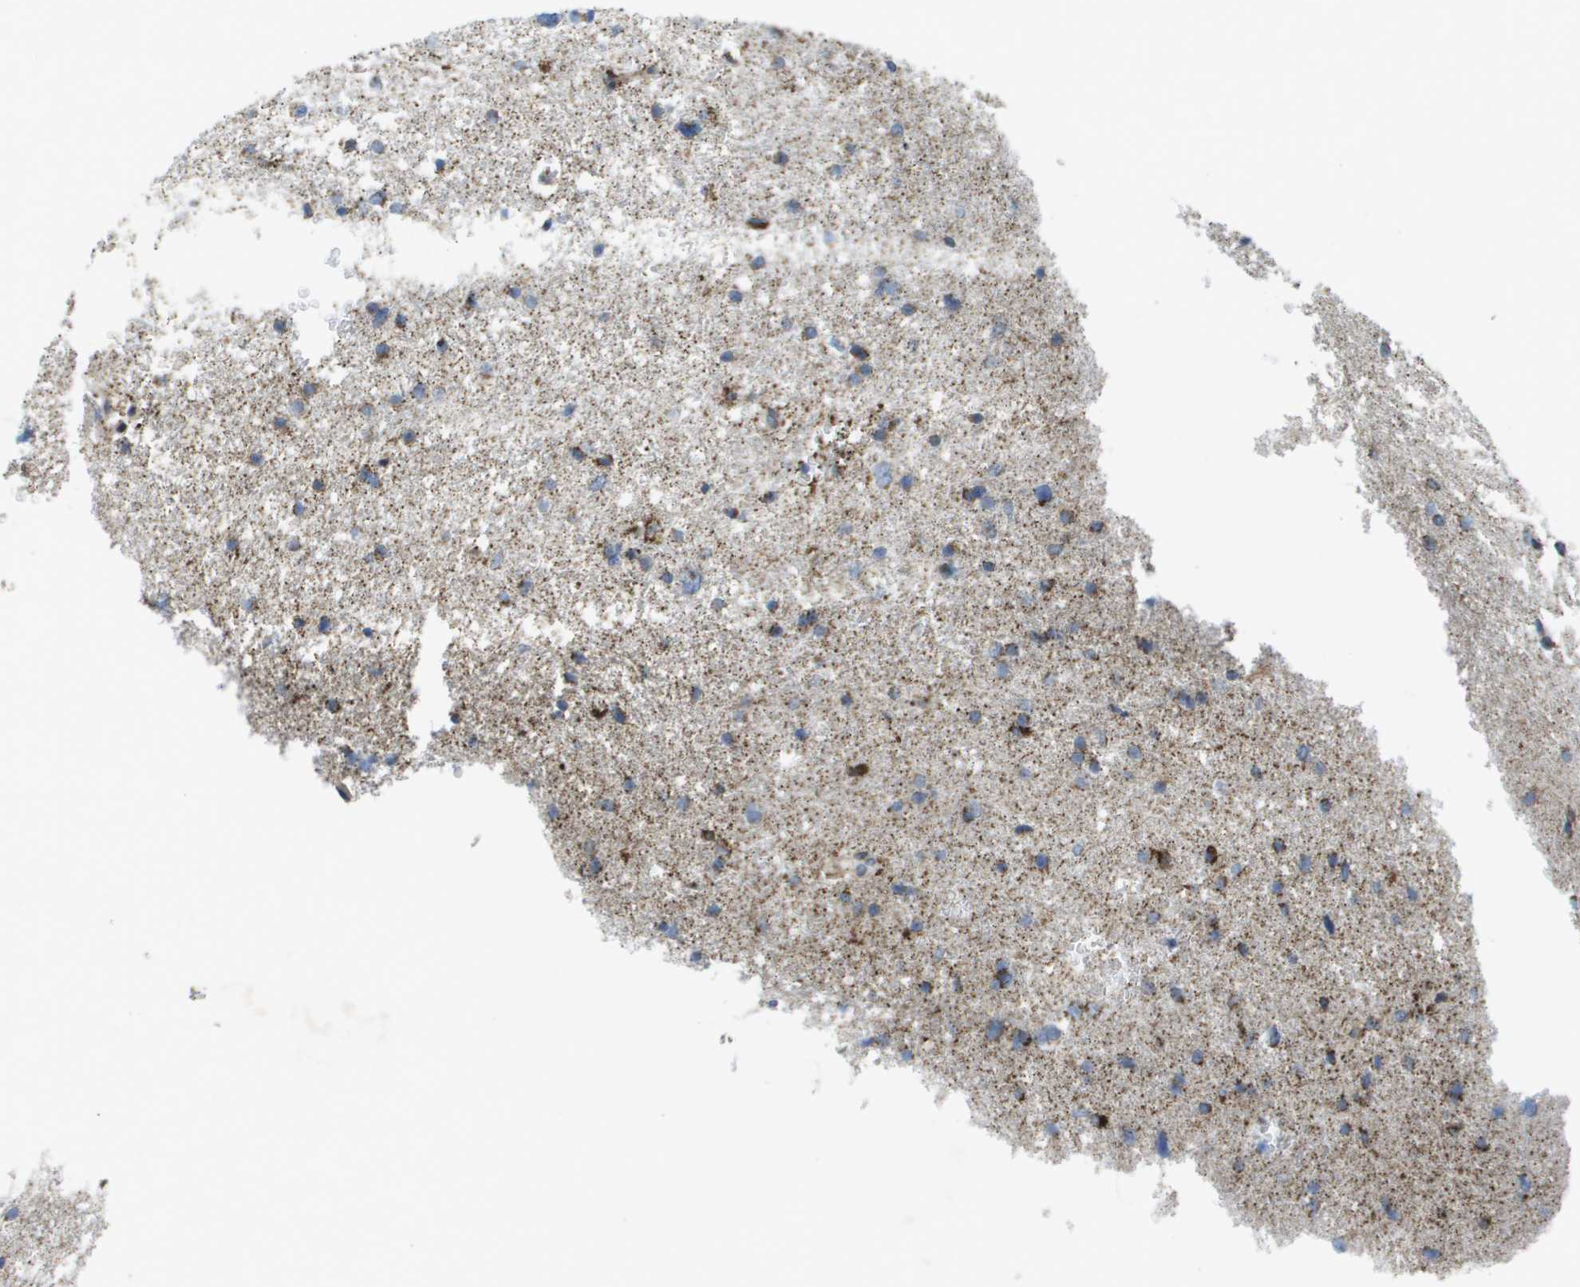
{"staining": {"intensity": "strong", "quantity": "25%-75%", "location": "cytoplasmic/membranous"}, "tissue": "glioma", "cell_type": "Tumor cells", "image_type": "cancer", "snomed": [{"axis": "morphology", "description": "Glioma, malignant, Low grade"}, {"axis": "topography", "description": "Brain"}], "caption": "Protein analysis of glioma tissue exhibits strong cytoplasmic/membranous expression in about 25%-75% of tumor cells.", "gene": "TMEM223", "patient": {"sex": "female", "age": 37}}